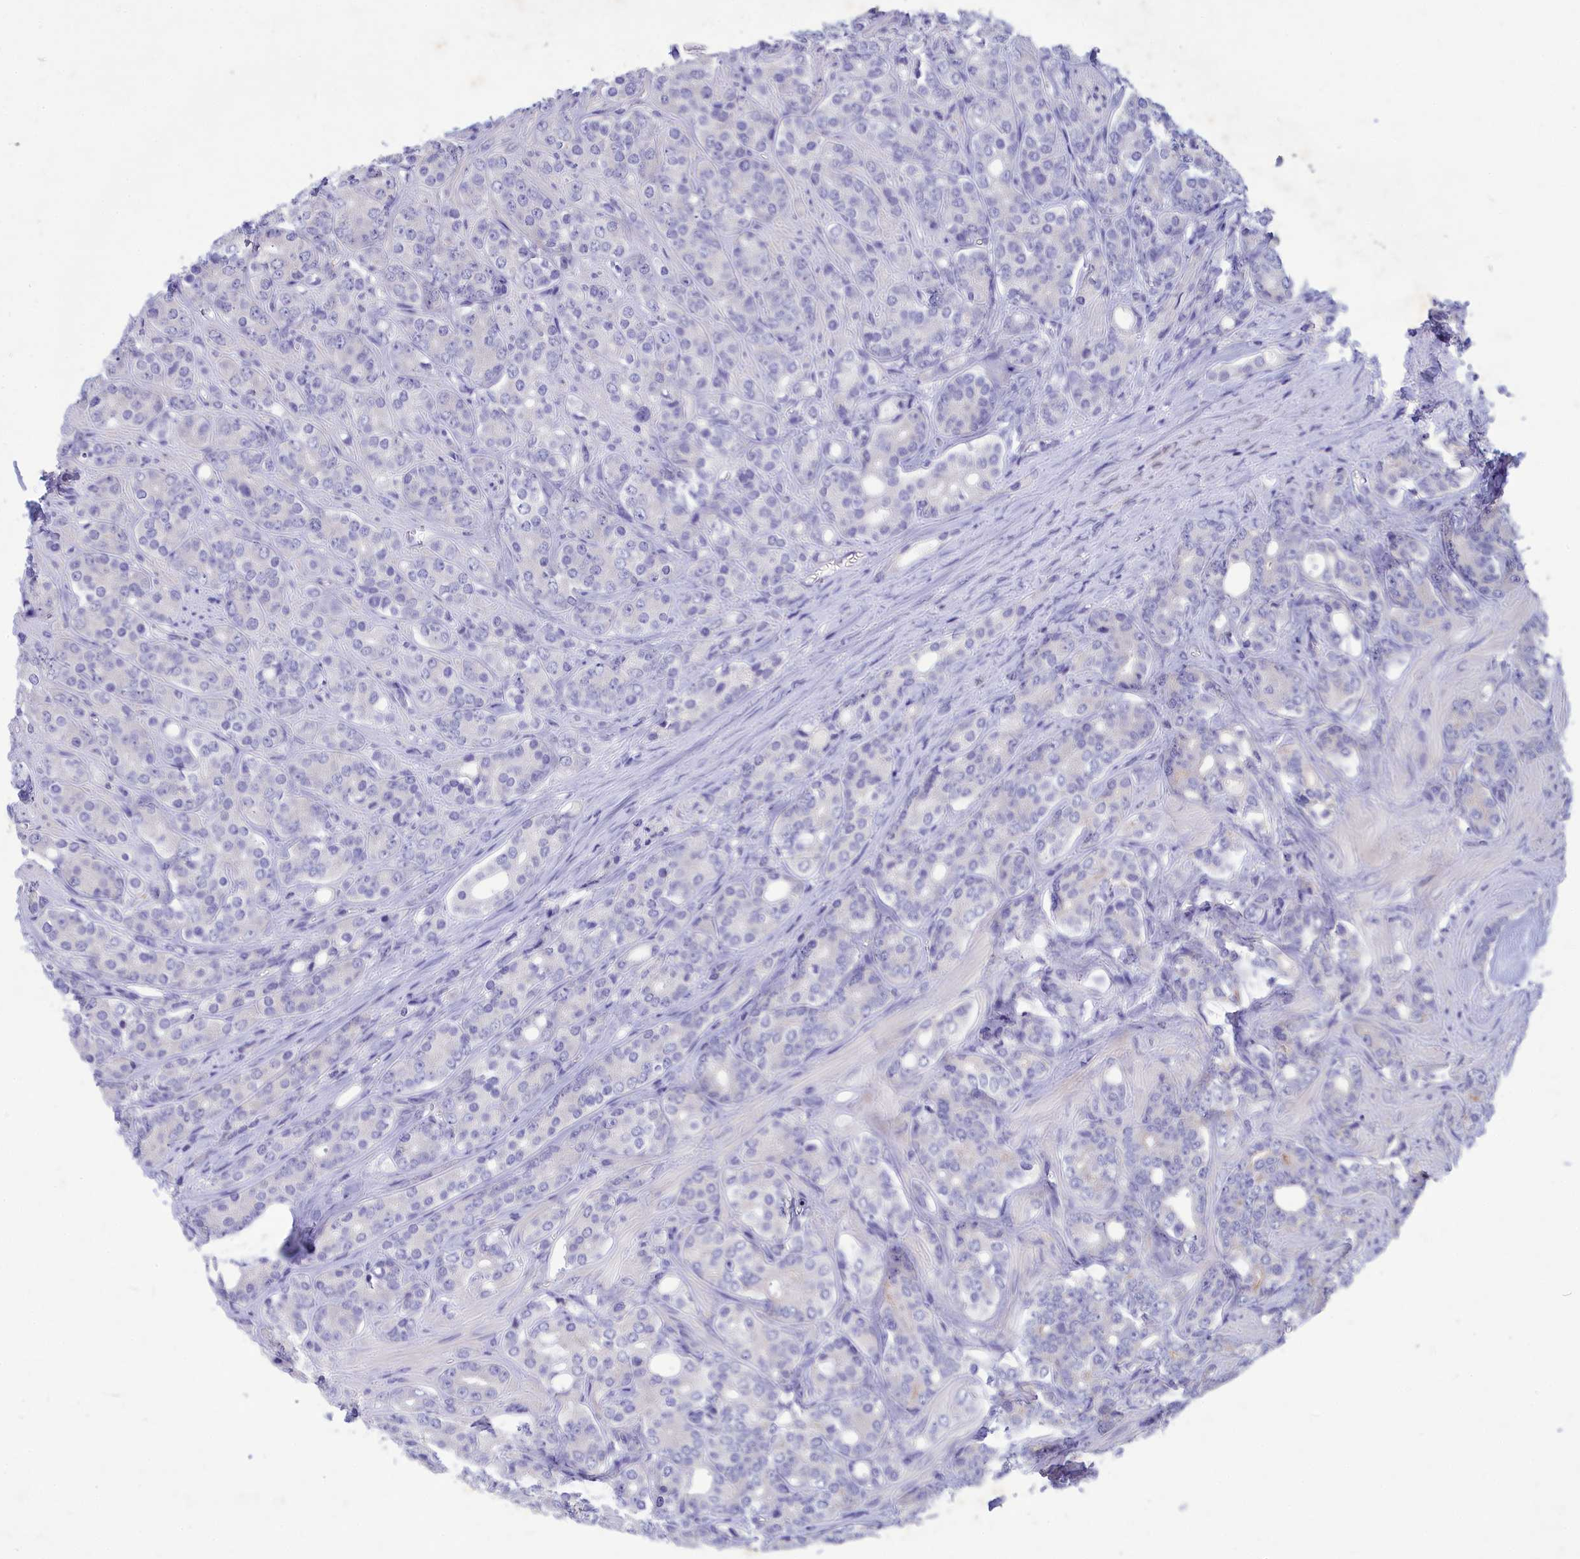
{"staining": {"intensity": "negative", "quantity": "none", "location": "none"}, "tissue": "prostate cancer", "cell_type": "Tumor cells", "image_type": "cancer", "snomed": [{"axis": "morphology", "description": "Adenocarcinoma, High grade"}, {"axis": "topography", "description": "Prostate"}], "caption": "Immunohistochemistry photomicrograph of human prostate cancer (adenocarcinoma (high-grade)) stained for a protein (brown), which demonstrates no positivity in tumor cells.", "gene": "DEFB119", "patient": {"sex": "male", "age": 62}}